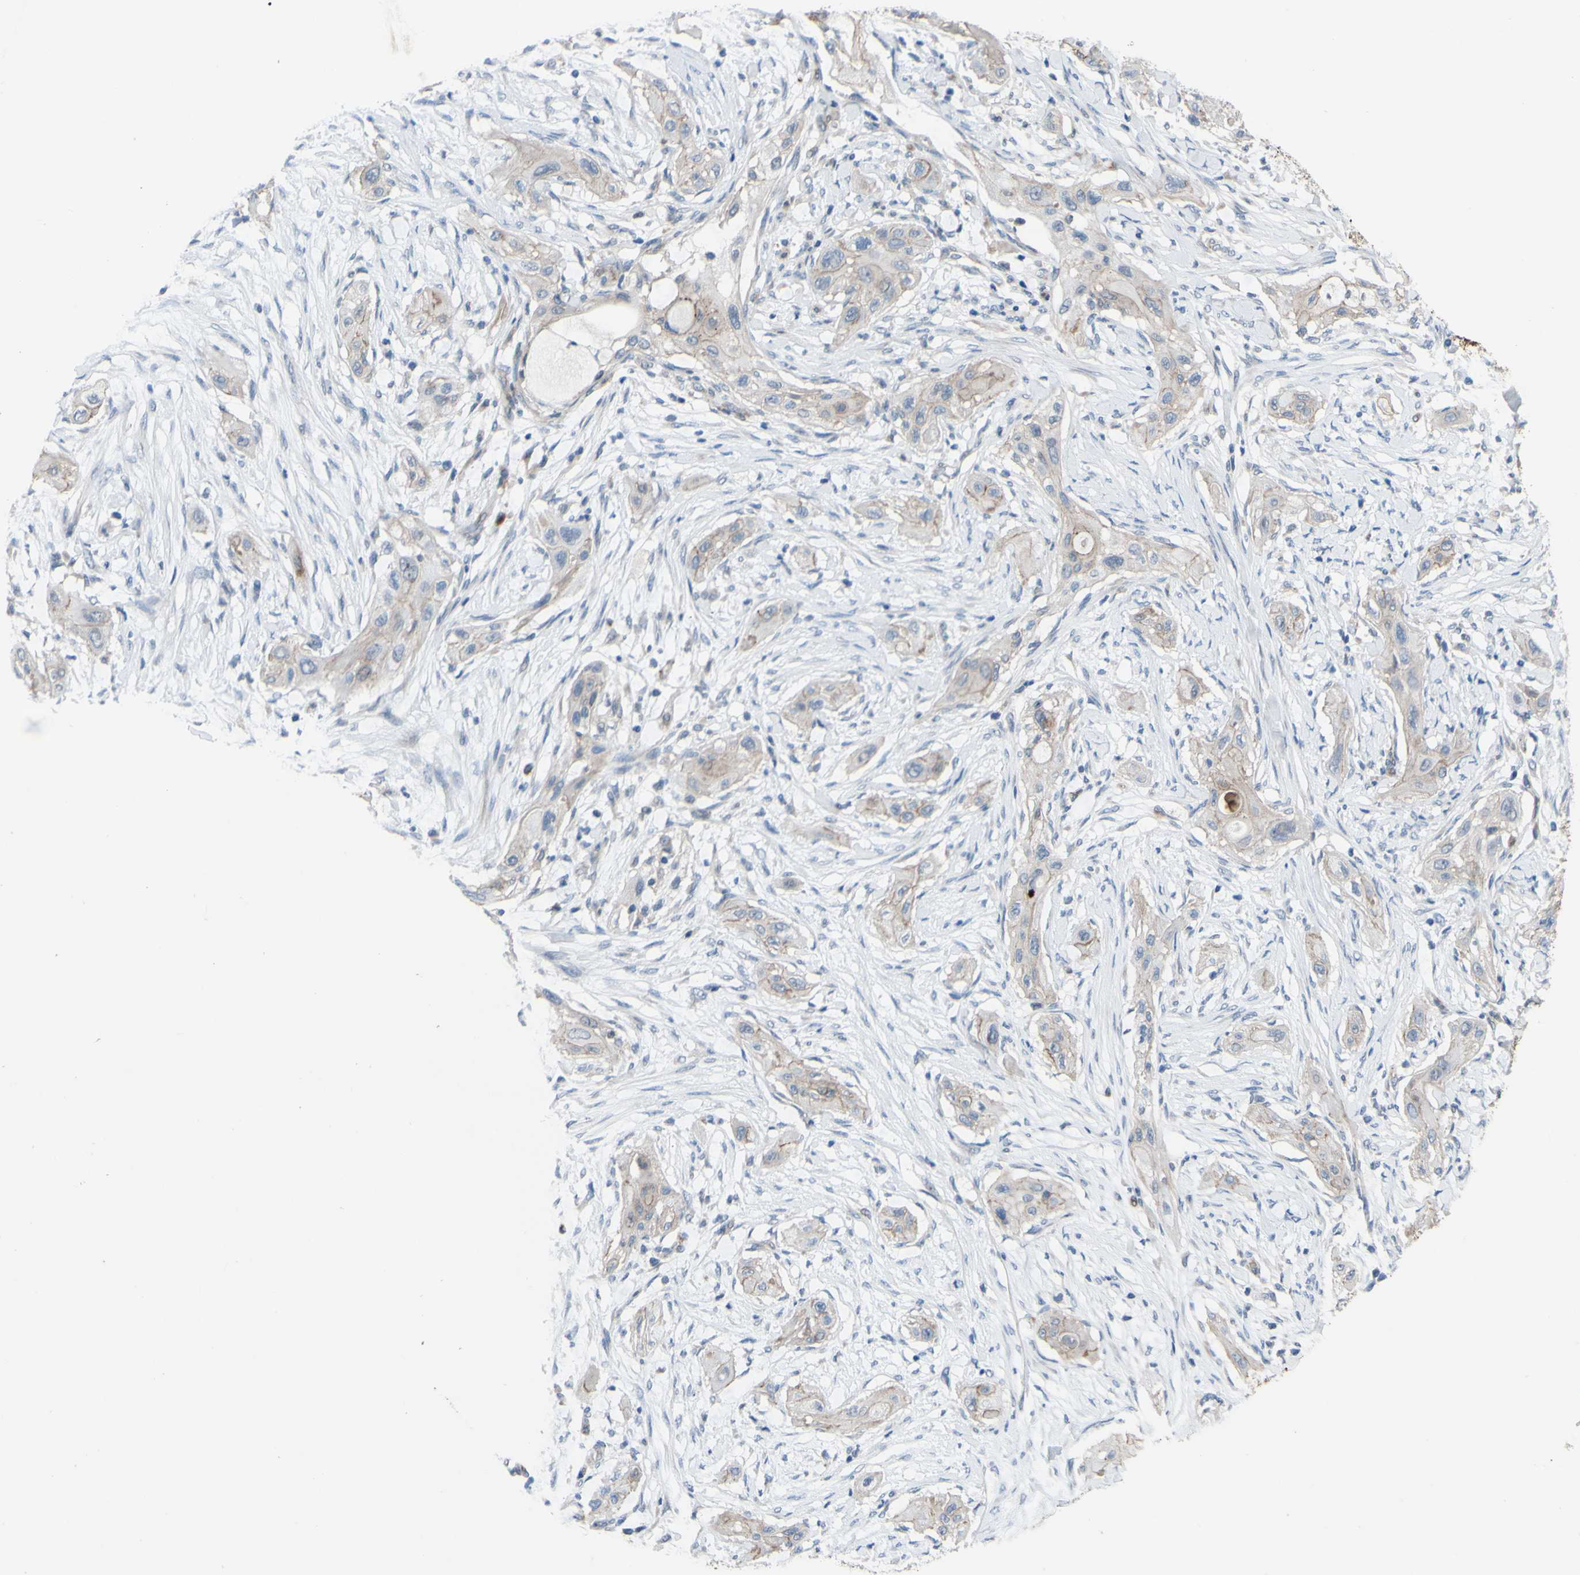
{"staining": {"intensity": "weak", "quantity": "<25%", "location": "cytoplasmic/membranous"}, "tissue": "lung cancer", "cell_type": "Tumor cells", "image_type": "cancer", "snomed": [{"axis": "morphology", "description": "Squamous cell carcinoma, NOS"}, {"axis": "topography", "description": "Lung"}], "caption": "Immunohistochemical staining of human lung cancer shows no significant staining in tumor cells. The staining was performed using DAB (3,3'-diaminobenzidine) to visualize the protein expression in brown, while the nuclei were stained in blue with hematoxylin (Magnification: 20x).", "gene": "CDCP1", "patient": {"sex": "female", "age": 47}}